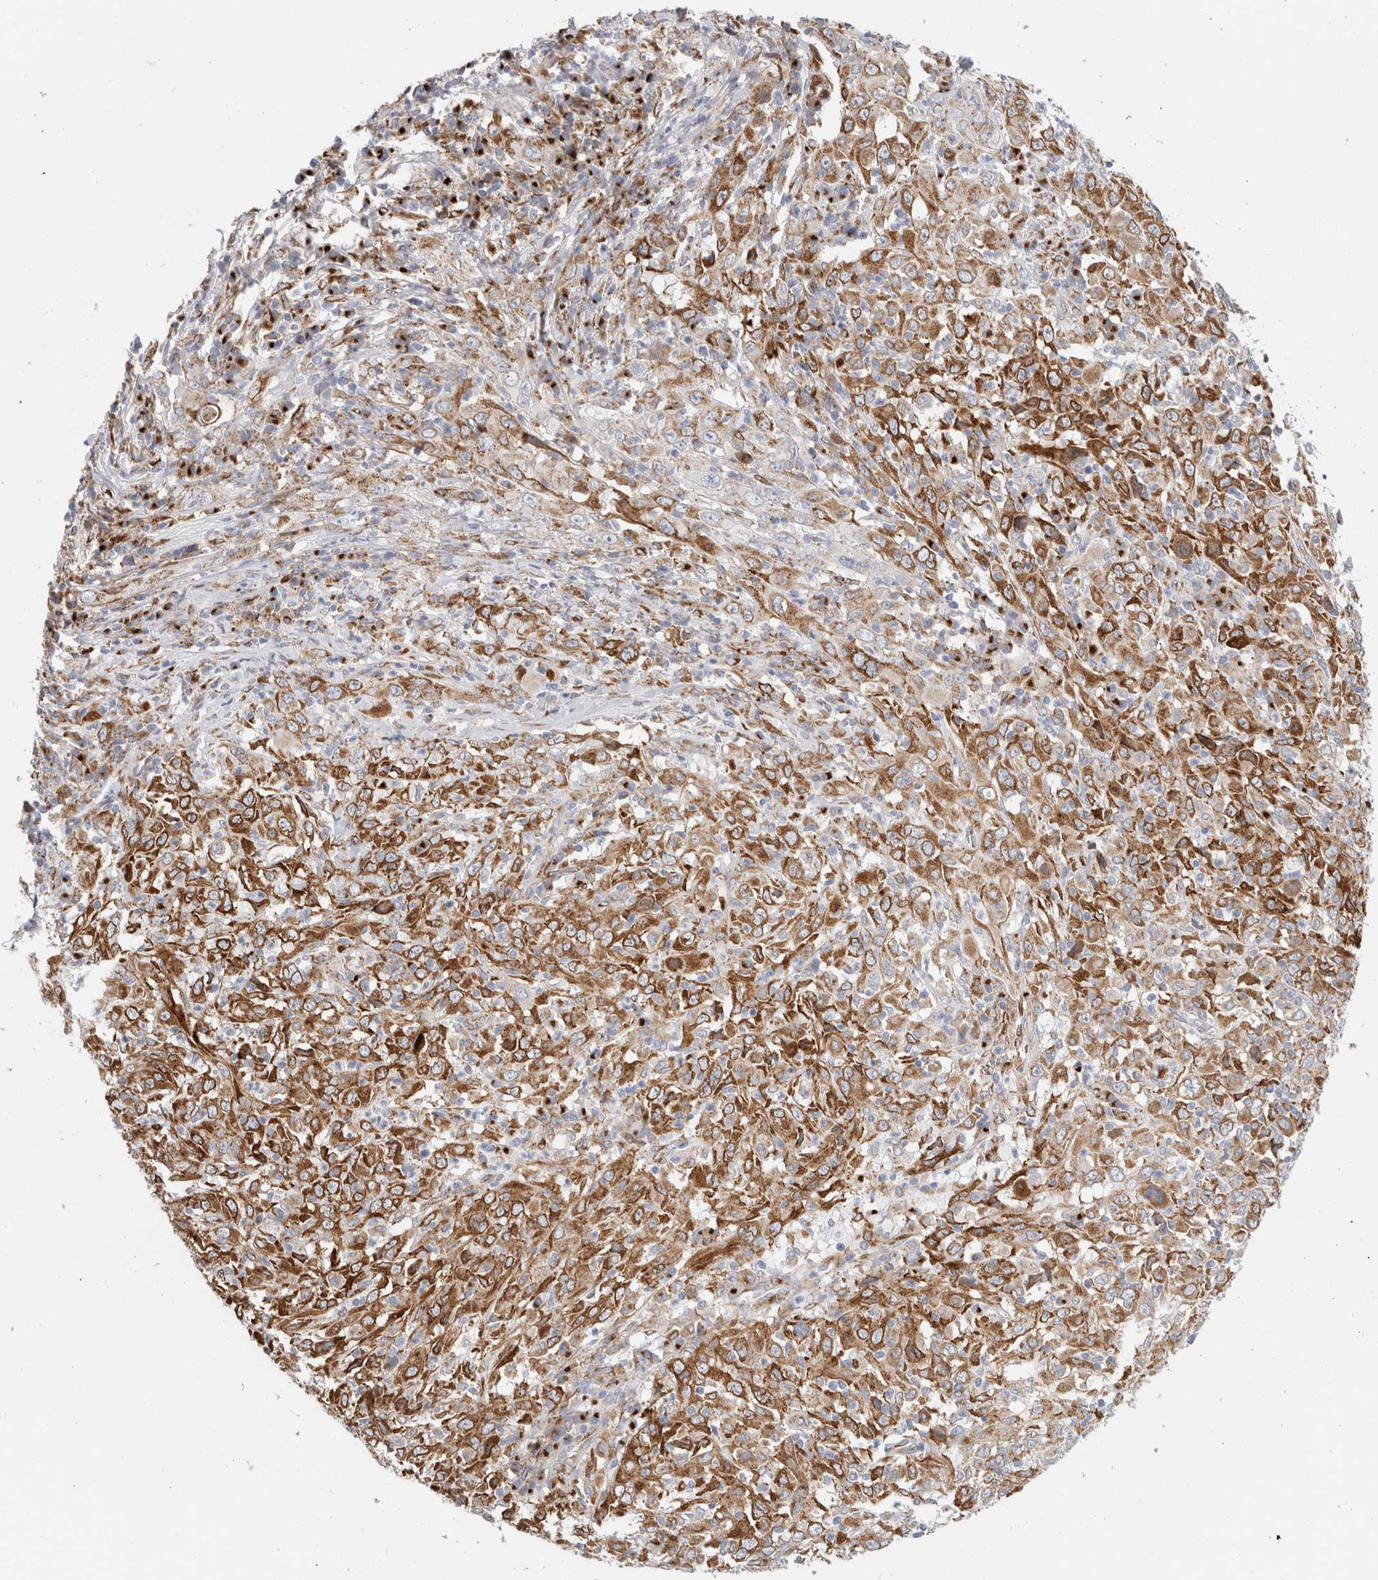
{"staining": {"intensity": "strong", "quantity": ">75%", "location": "cytoplasmic/membranous"}, "tissue": "cervical cancer", "cell_type": "Tumor cells", "image_type": "cancer", "snomed": [{"axis": "morphology", "description": "Squamous cell carcinoma, NOS"}, {"axis": "topography", "description": "Cervix"}], "caption": "Immunohistochemical staining of human squamous cell carcinoma (cervical) reveals high levels of strong cytoplasmic/membranous protein staining in approximately >75% of tumor cells.", "gene": "MCFD2", "patient": {"sex": "female", "age": 46}}